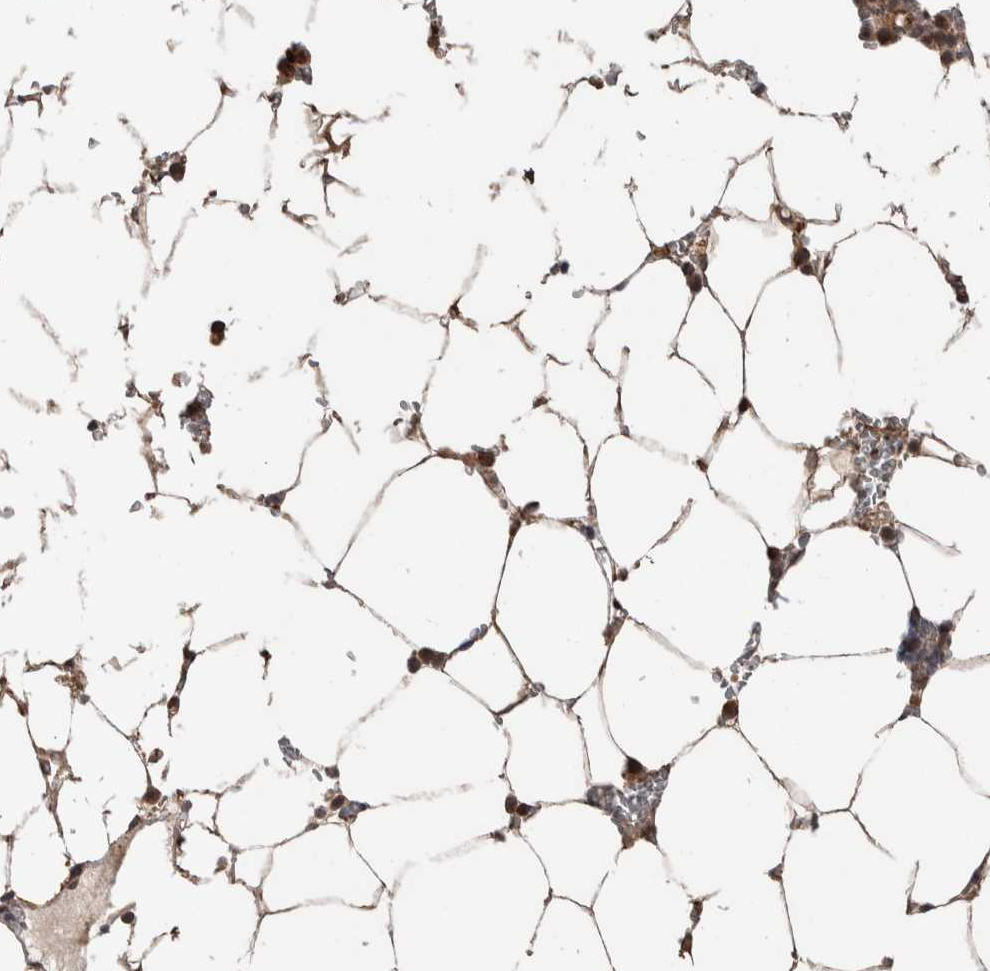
{"staining": {"intensity": "moderate", "quantity": ">75%", "location": "cytoplasmic/membranous"}, "tissue": "bone marrow", "cell_type": "Hematopoietic cells", "image_type": "normal", "snomed": [{"axis": "morphology", "description": "Normal tissue, NOS"}, {"axis": "topography", "description": "Bone marrow"}], "caption": "Approximately >75% of hematopoietic cells in unremarkable human bone marrow show moderate cytoplasmic/membranous protein expression as visualized by brown immunohistochemical staining.", "gene": "DVL2", "patient": {"sex": "male", "age": 70}}